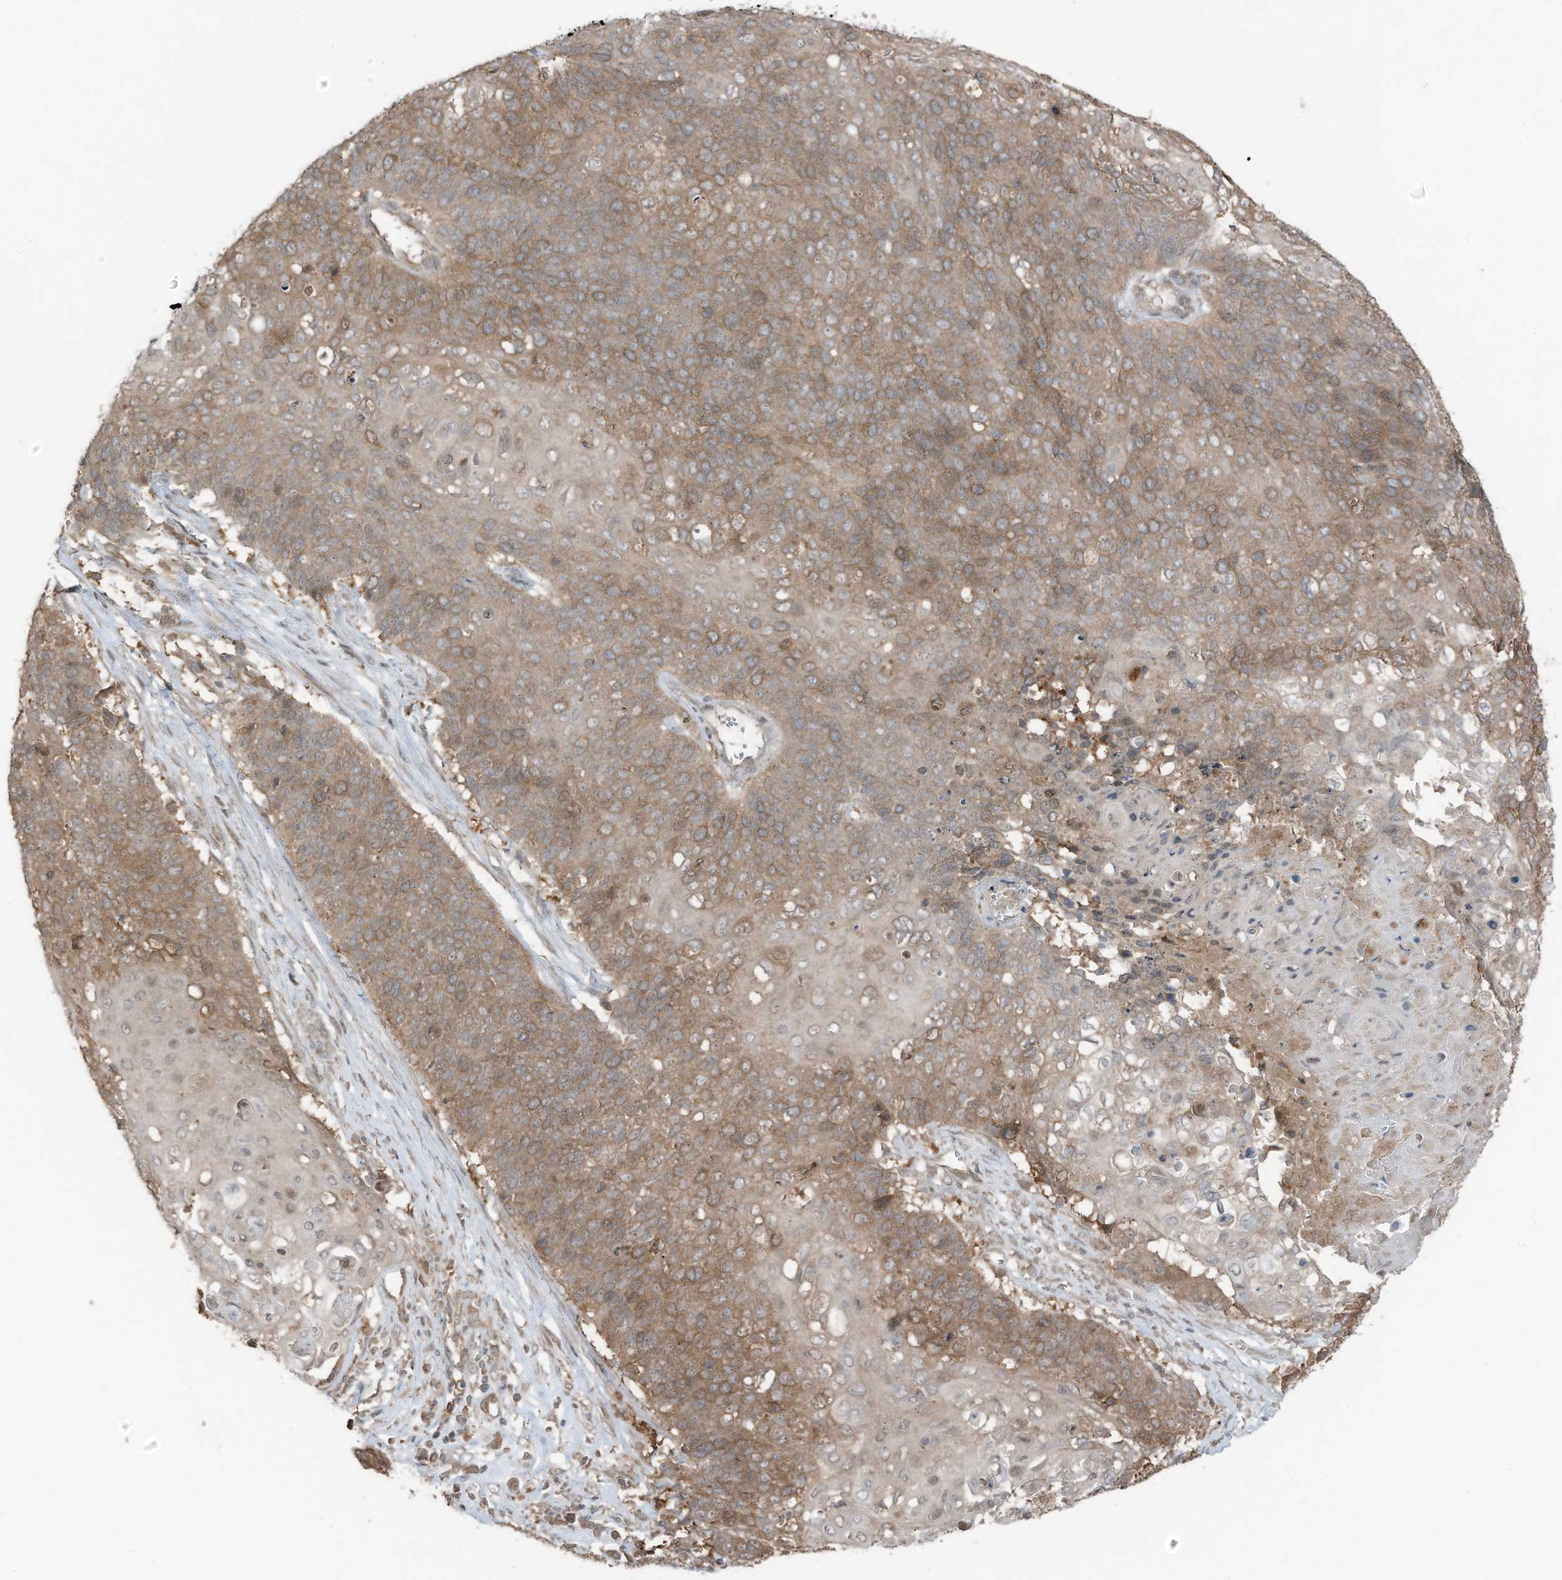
{"staining": {"intensity": "moderate", "quantity": ">75%", "location": "cytoplasmic/membranous"}, "tissue": "cervical cancer", "cell_type": "Tumor cells", "image_type": "cancer", "snomed": [{"axis": "morphology", "description": "Squamous cell carcinoma, NOS"}, {"axis": "topography", "description": "Cervix"}], "caption": "Brown immunohistochemical staining in squamous cell carcinoma (cervical) displays moderate cytoplasmic/membranous positivity in approximately >75% of tumor cells.", "gene": "TXNDC9", "patient": {"sex": "female", "age": 39}}